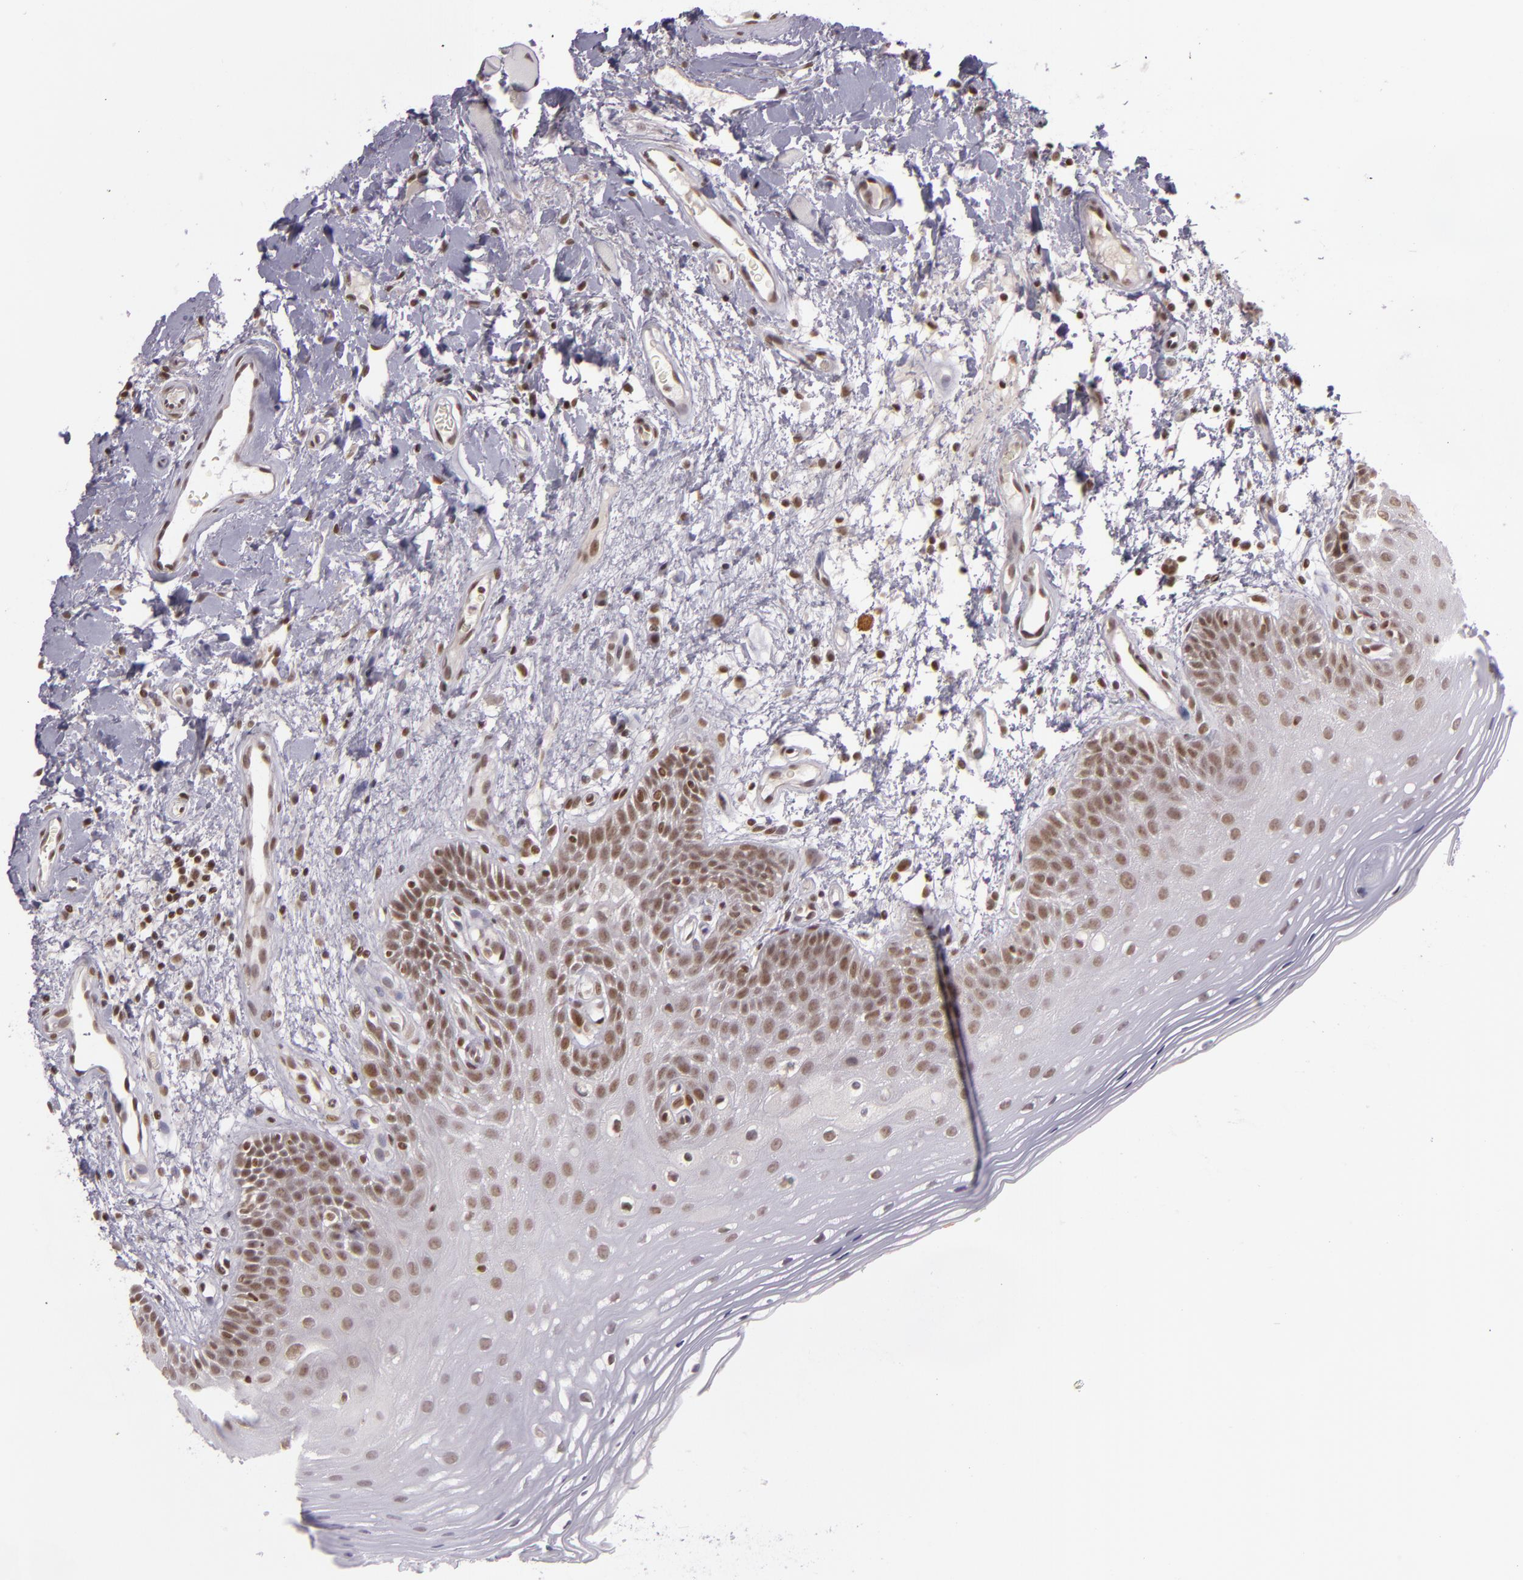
{"staining": {"intensity": "moderate", "quantity": ">75%", "location": "cytoplasmic/membranous"}, "tissue": "oral mucosa", "cell_type": "Squamous epithelial cells", "image_type": "normal", "snomed": [{"axis": "morphology", "description": "Normal tissue, NOS"}, {"axis": "morphology", "description": "Squamous cell carcinoma, NOS"}, {"axis": "topography", "description": "Skeletal muscle"}, {"axis": "topography", "description": "Oral tissue"}, {"axis": "topography", "description": "Head-Neck"}], "caption": "High-magnification brightfield microscopy of unremarkable oral mucosa stained with DAB (3,3'-diaminobenzidine) (brown) and counterstained with hematoxylin (blue). squamous epithelial cells exhibit moderate cytoplasmic/membranous expression is seen in about>75% of cells.", "gene": "ZFX", "patient": {"sex": "male", "age": 71}}